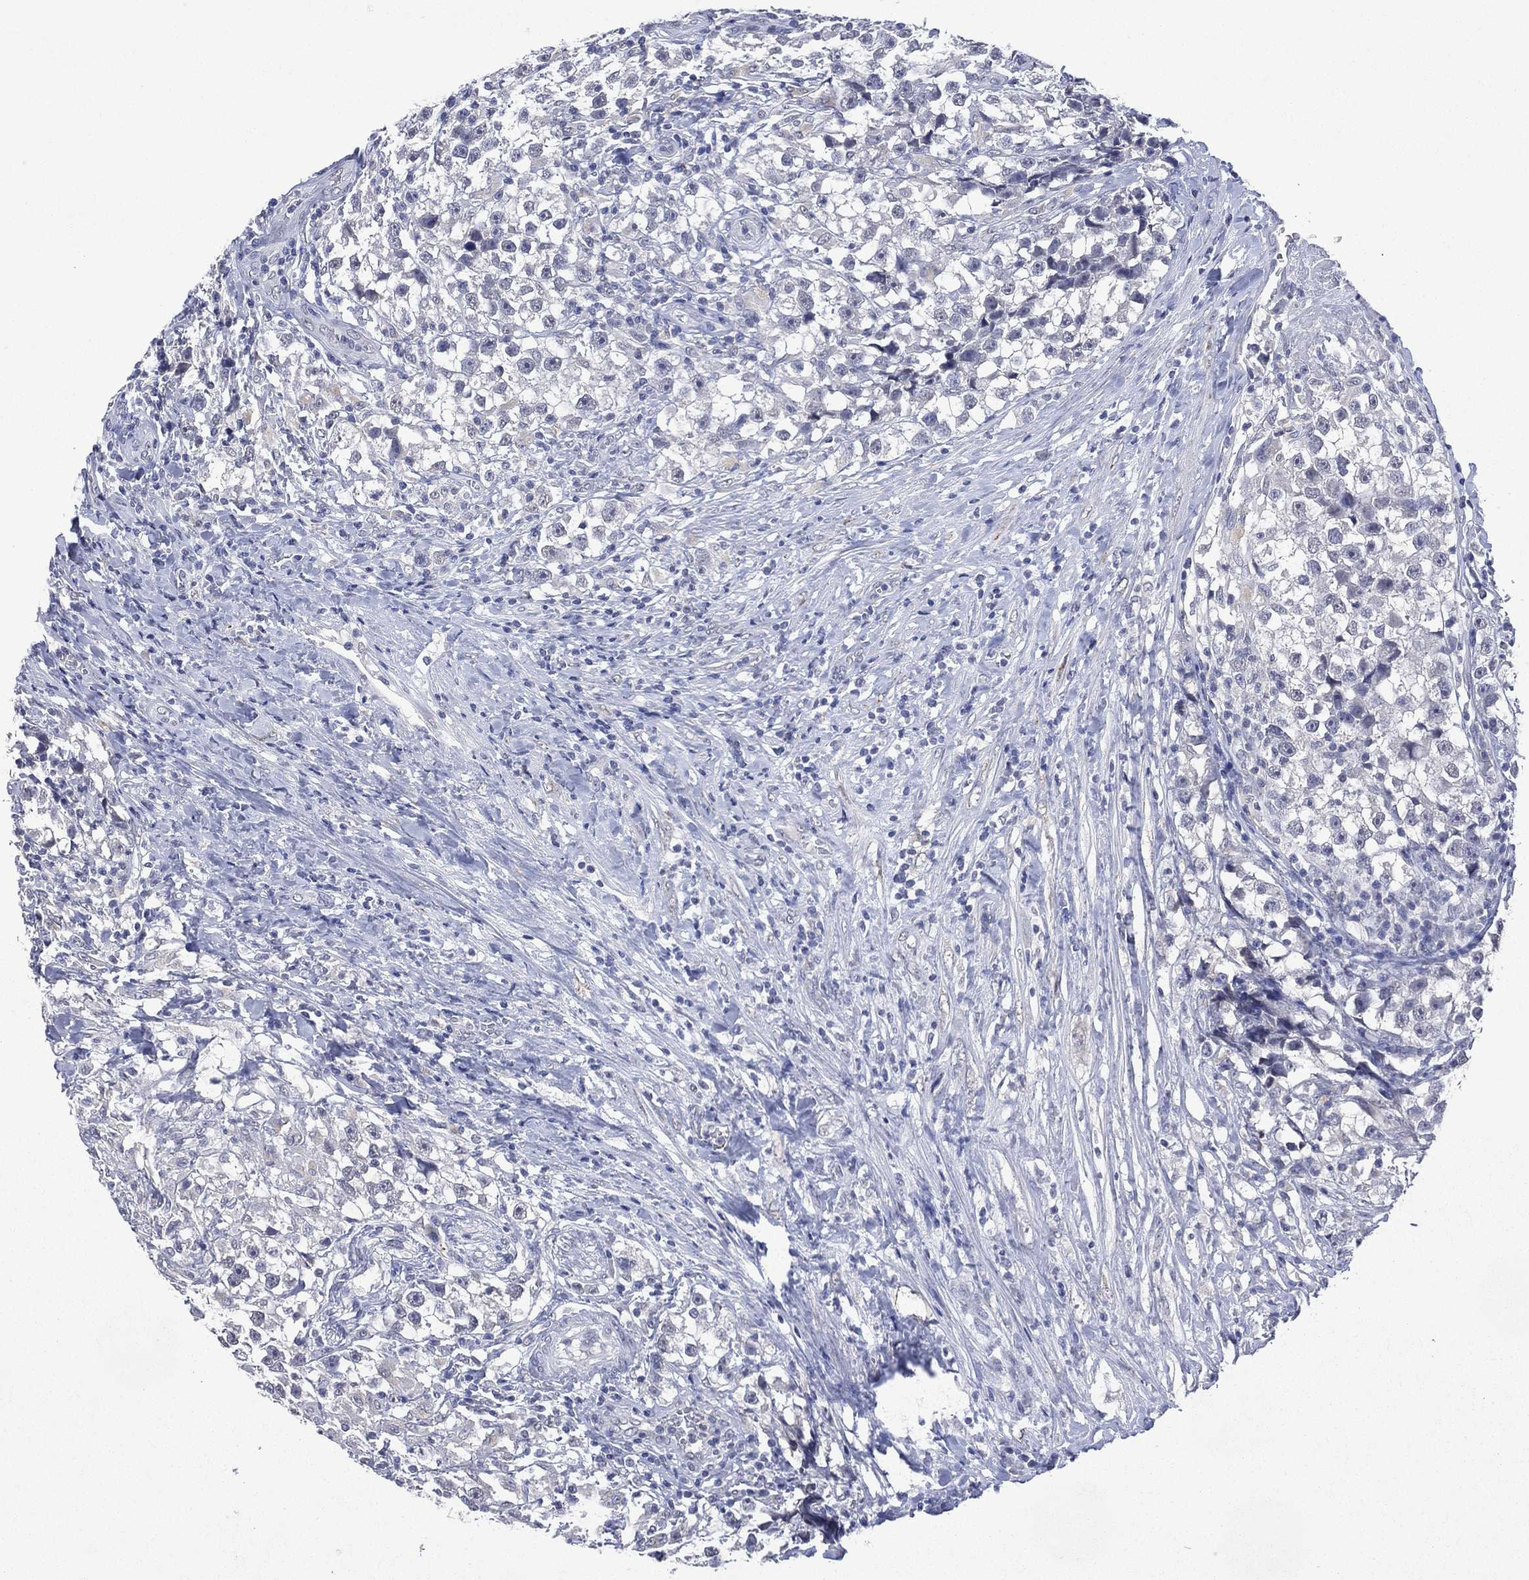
{"staining": {"intensity": "negative", "quantity": "none", "location": "none"}, "tissue": "testis cancer", "cell_type": "Tumor cells", "image_type": "cancer", "snomed": [{"axis": "morphology", "description": "Seminoma, NOS"}, {"axis": "topography", "description": "Testis"}], "caption": "Immunohistochemical staining of testis cancer exhibits no significant positivity in tumor cells.", "gene": "ASB10", "patient": {"sex": "male", "age": 46}}